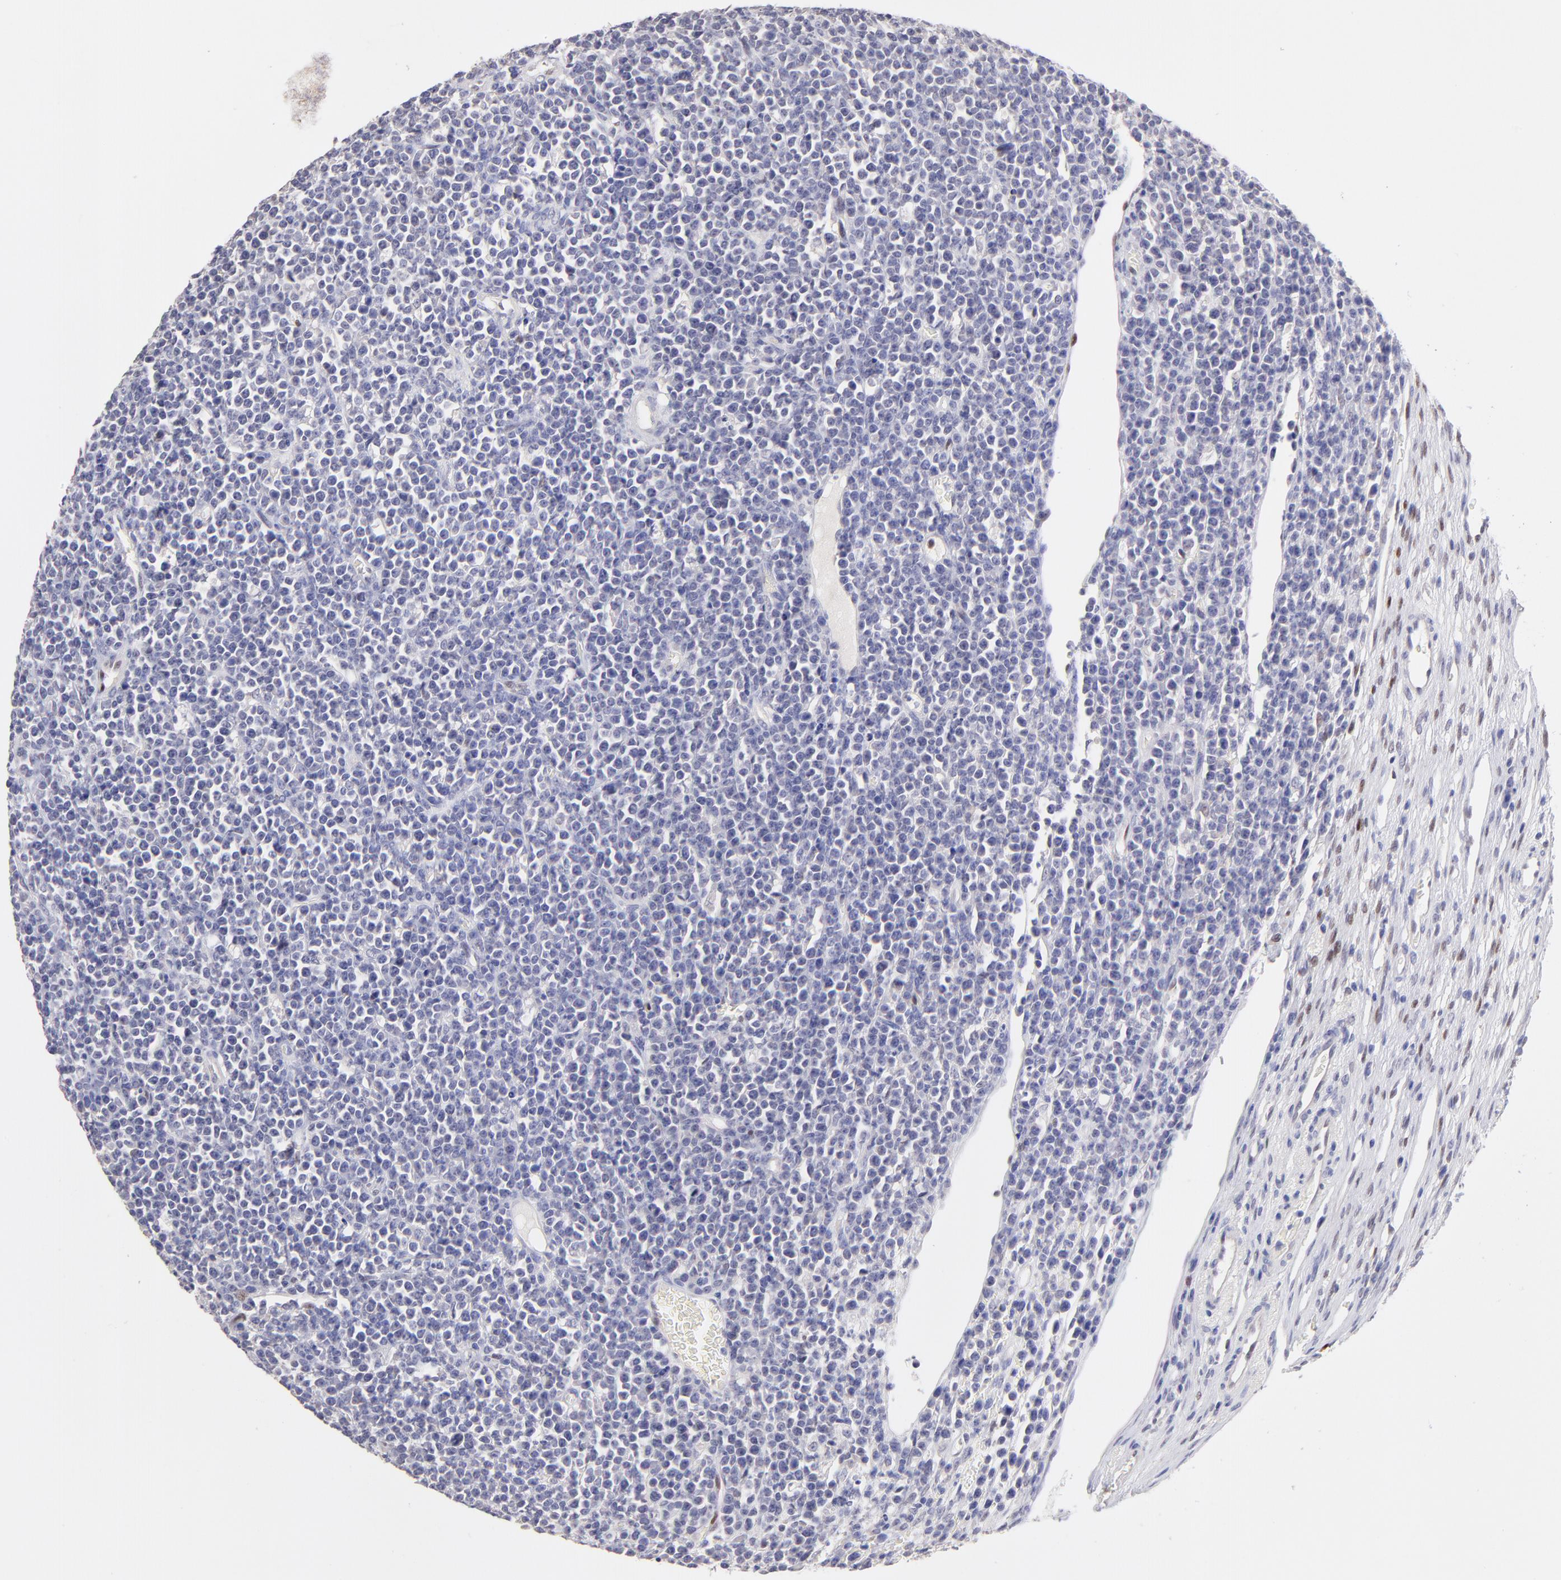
{"staining": {"intensity": "negative", "quantity": "none", "location": "none"}, "tissue": "lymphoma", "cell_type": "Tumor cells", "image_type": "cancer", "snomed": [{"axis": "morphology", "description": "Malignant lymphoma, non-Hodgkin's type, High grade"}, {"axis": "topography", "description": "Ovary"}], "caption": "This is a photomicrograph of IHC staining of lymphoma, which shows no expression in tumor cells.", "gene": "KLF4", "patient": {"sex": "female", "age": 56}}